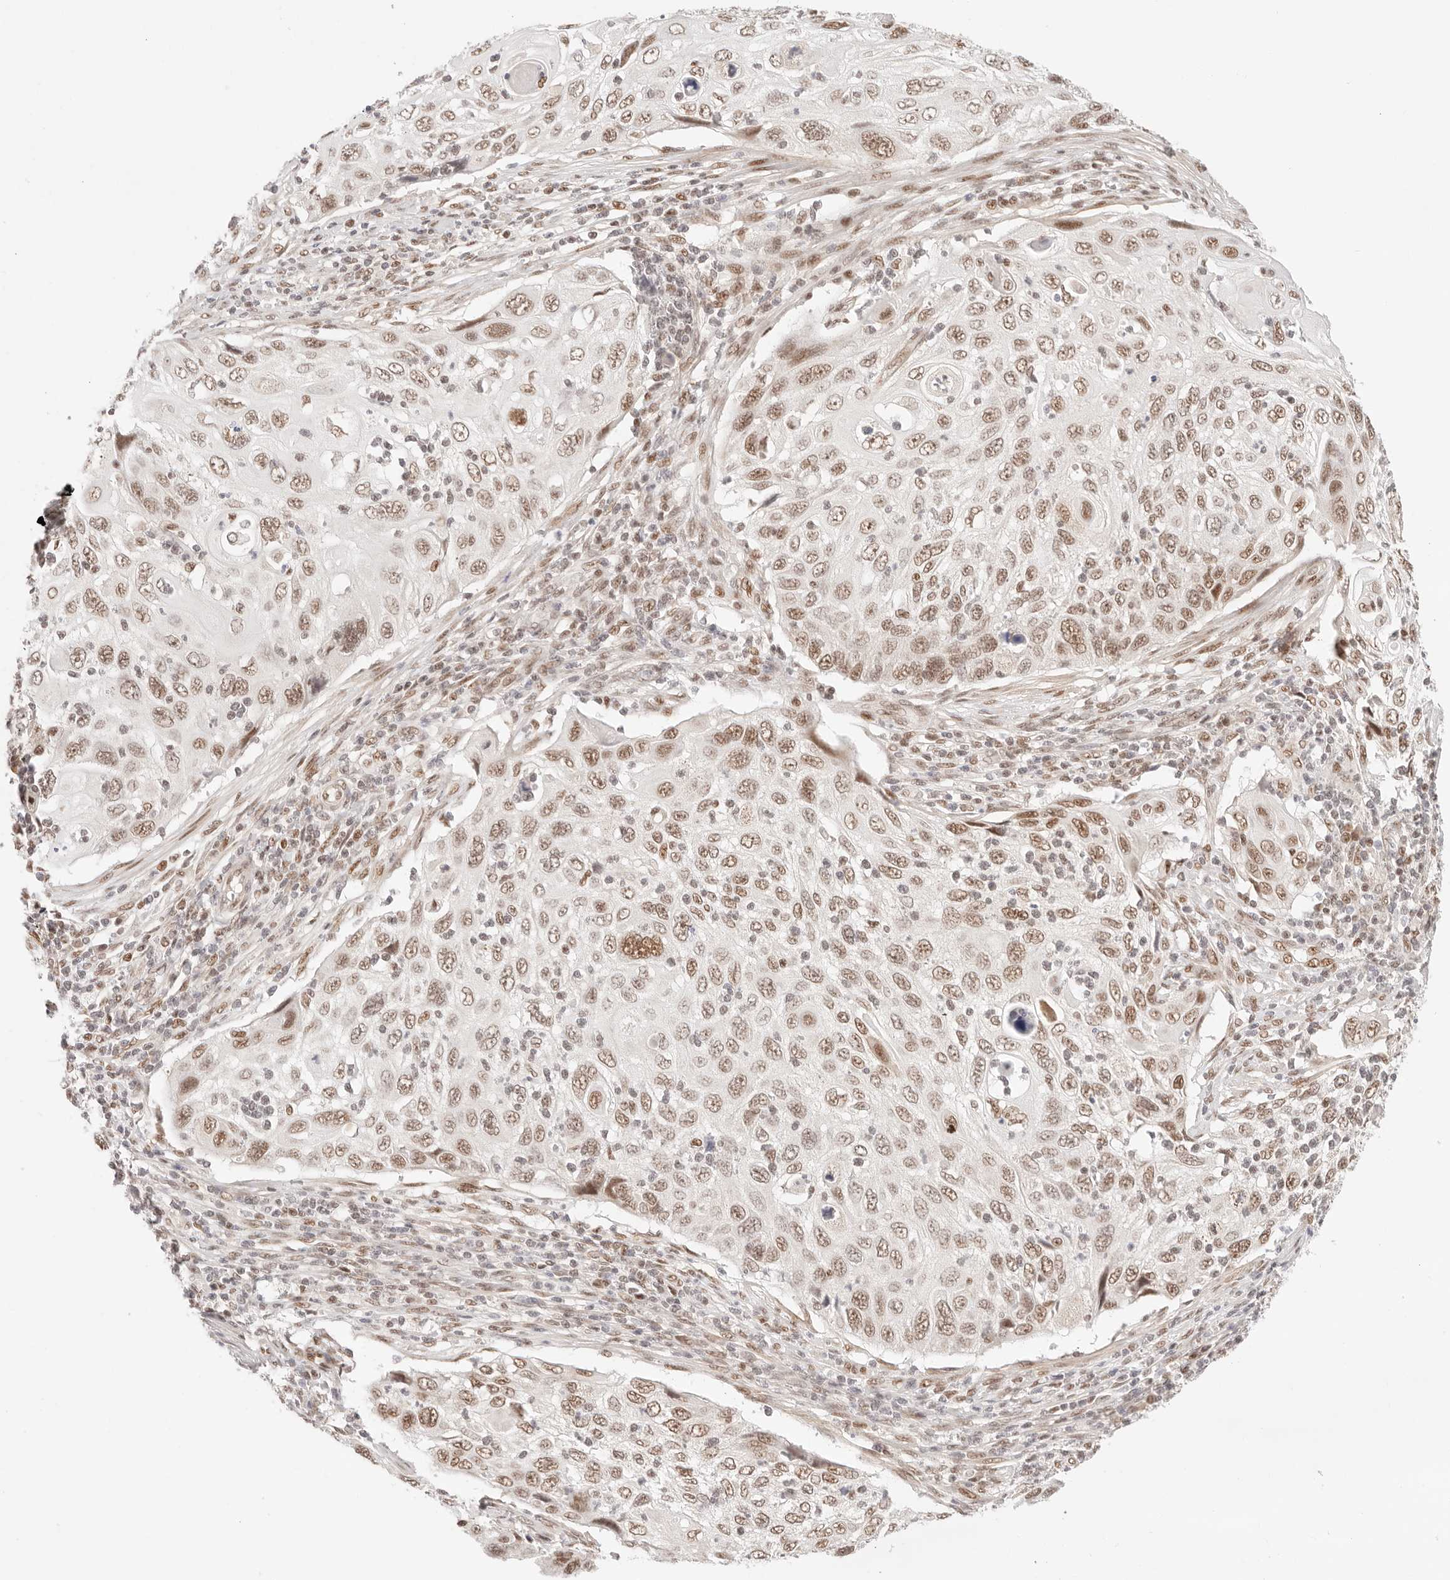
{"staining": {"intensity": "moderate", "quantity": ">75%", "location": "nuclear"}, "tissue": "cervical cancer", "cell_type": "Tumor cells", "image_type": "cancer", "snomed": [{"axis": "morphology", "description": "Squamous cell carcinoma, NOS"}, {"axis": "topography", "description": "Cervix"}], "caption": "Immunohistochemical staining of cervical cancer shows moderate nuclear protein staining in approximately >75% of tumor cells.", "gene": "GTF2E2", "patient": {"sex": "female", "age": 70}}